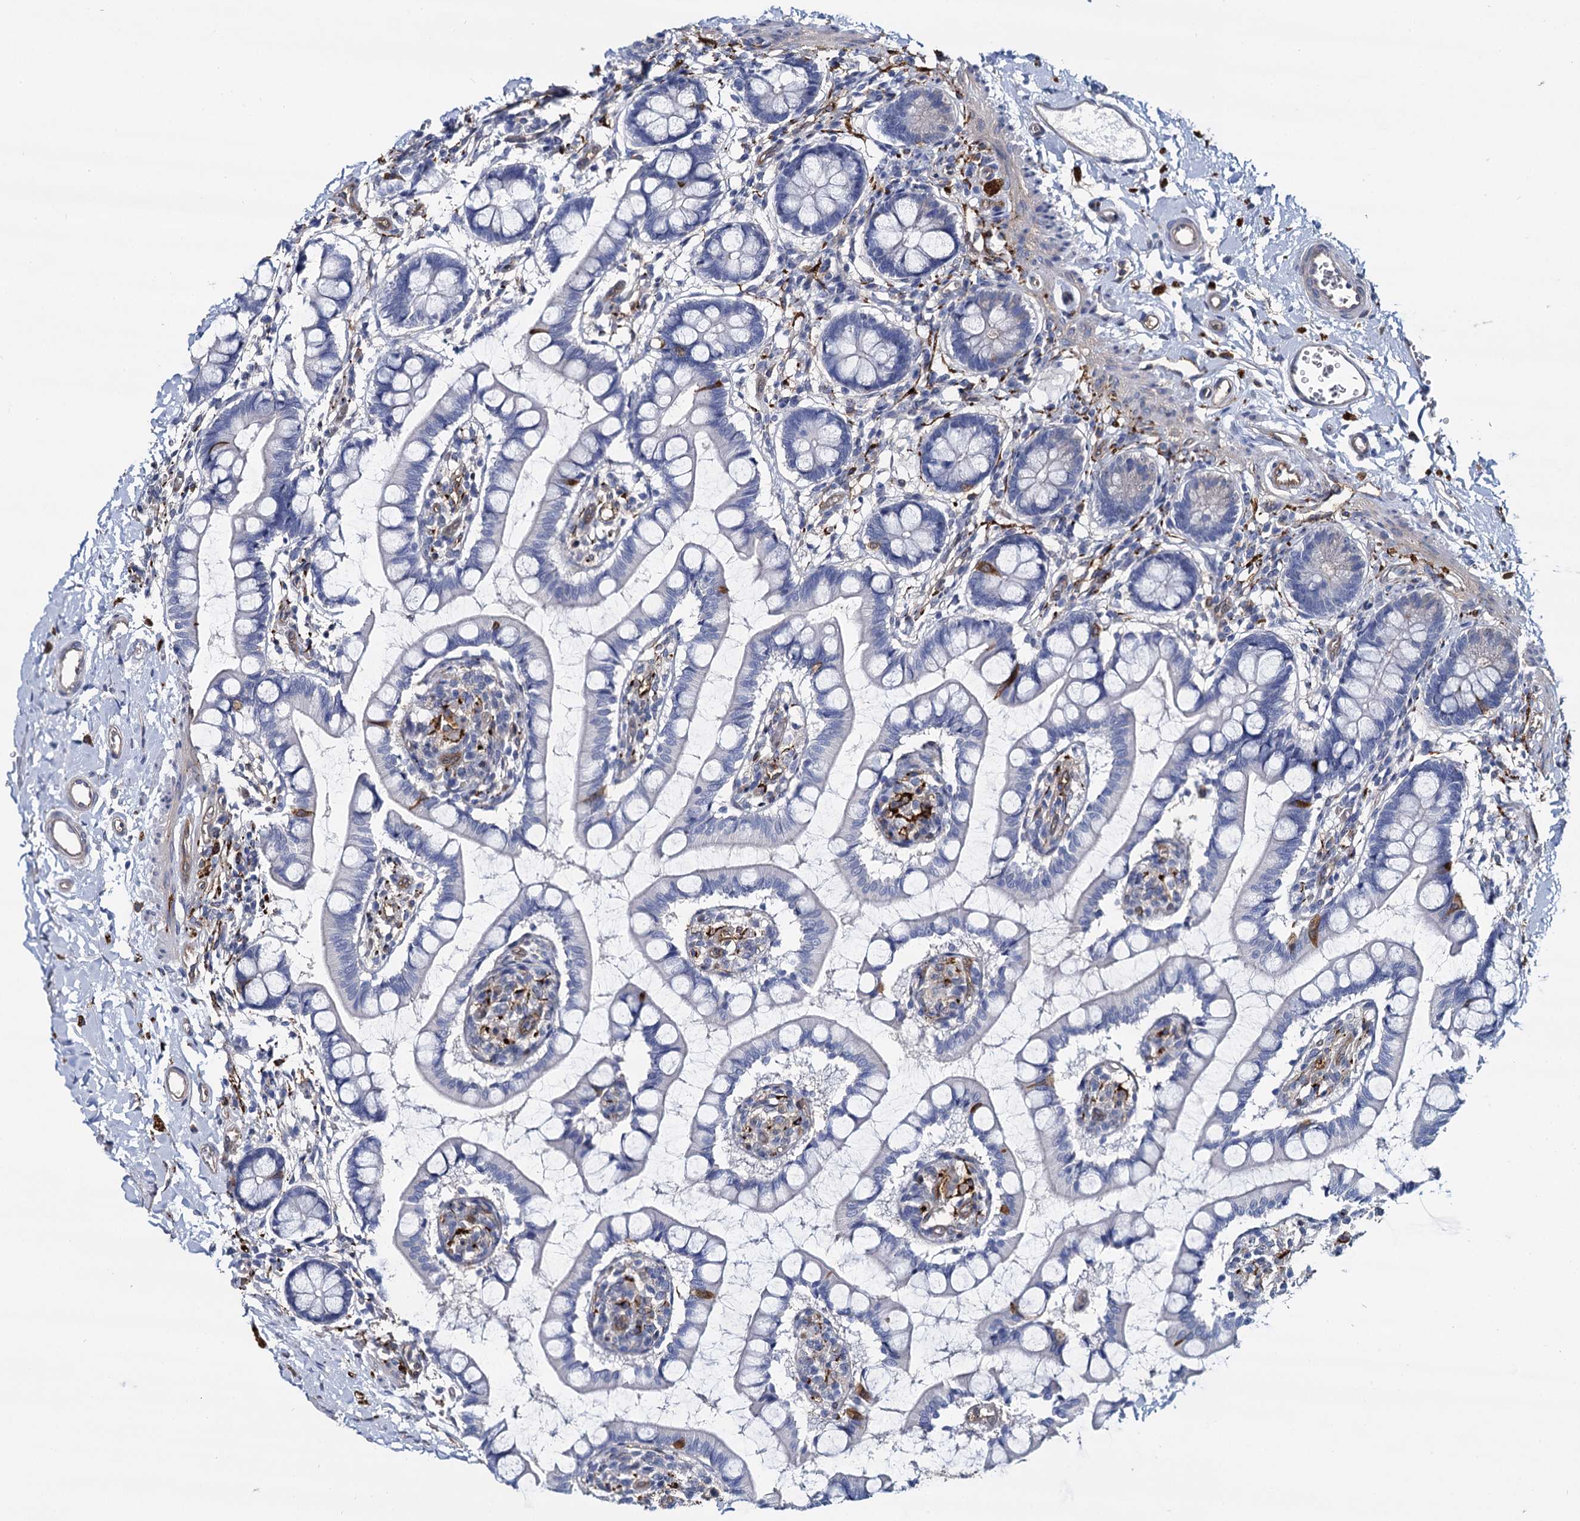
{"staining": {"intensity": "negative", "quantity": "none", "location": "none"}, "tissue": "small intestine", "cell_type": "Glandular cells", "image_type": "normal", "snomed": [{"axis": "morphology", "description": "Normal tissue, NOS"}, {"axis": "topography", "description": "Small intestine"}], "caption": "High power microscopy histopathology image of an immunohistochemistry (IHC) histopathology image of normal small intestine, revealing no significant positivity in glandular cells. (DAB (3,3'-diaminobenzidine) immunohistochemistry visualized using brightfield microscopy, high magnification).", "gene": "STXBP1", "patient": {"sex": "male", "age": 52}}